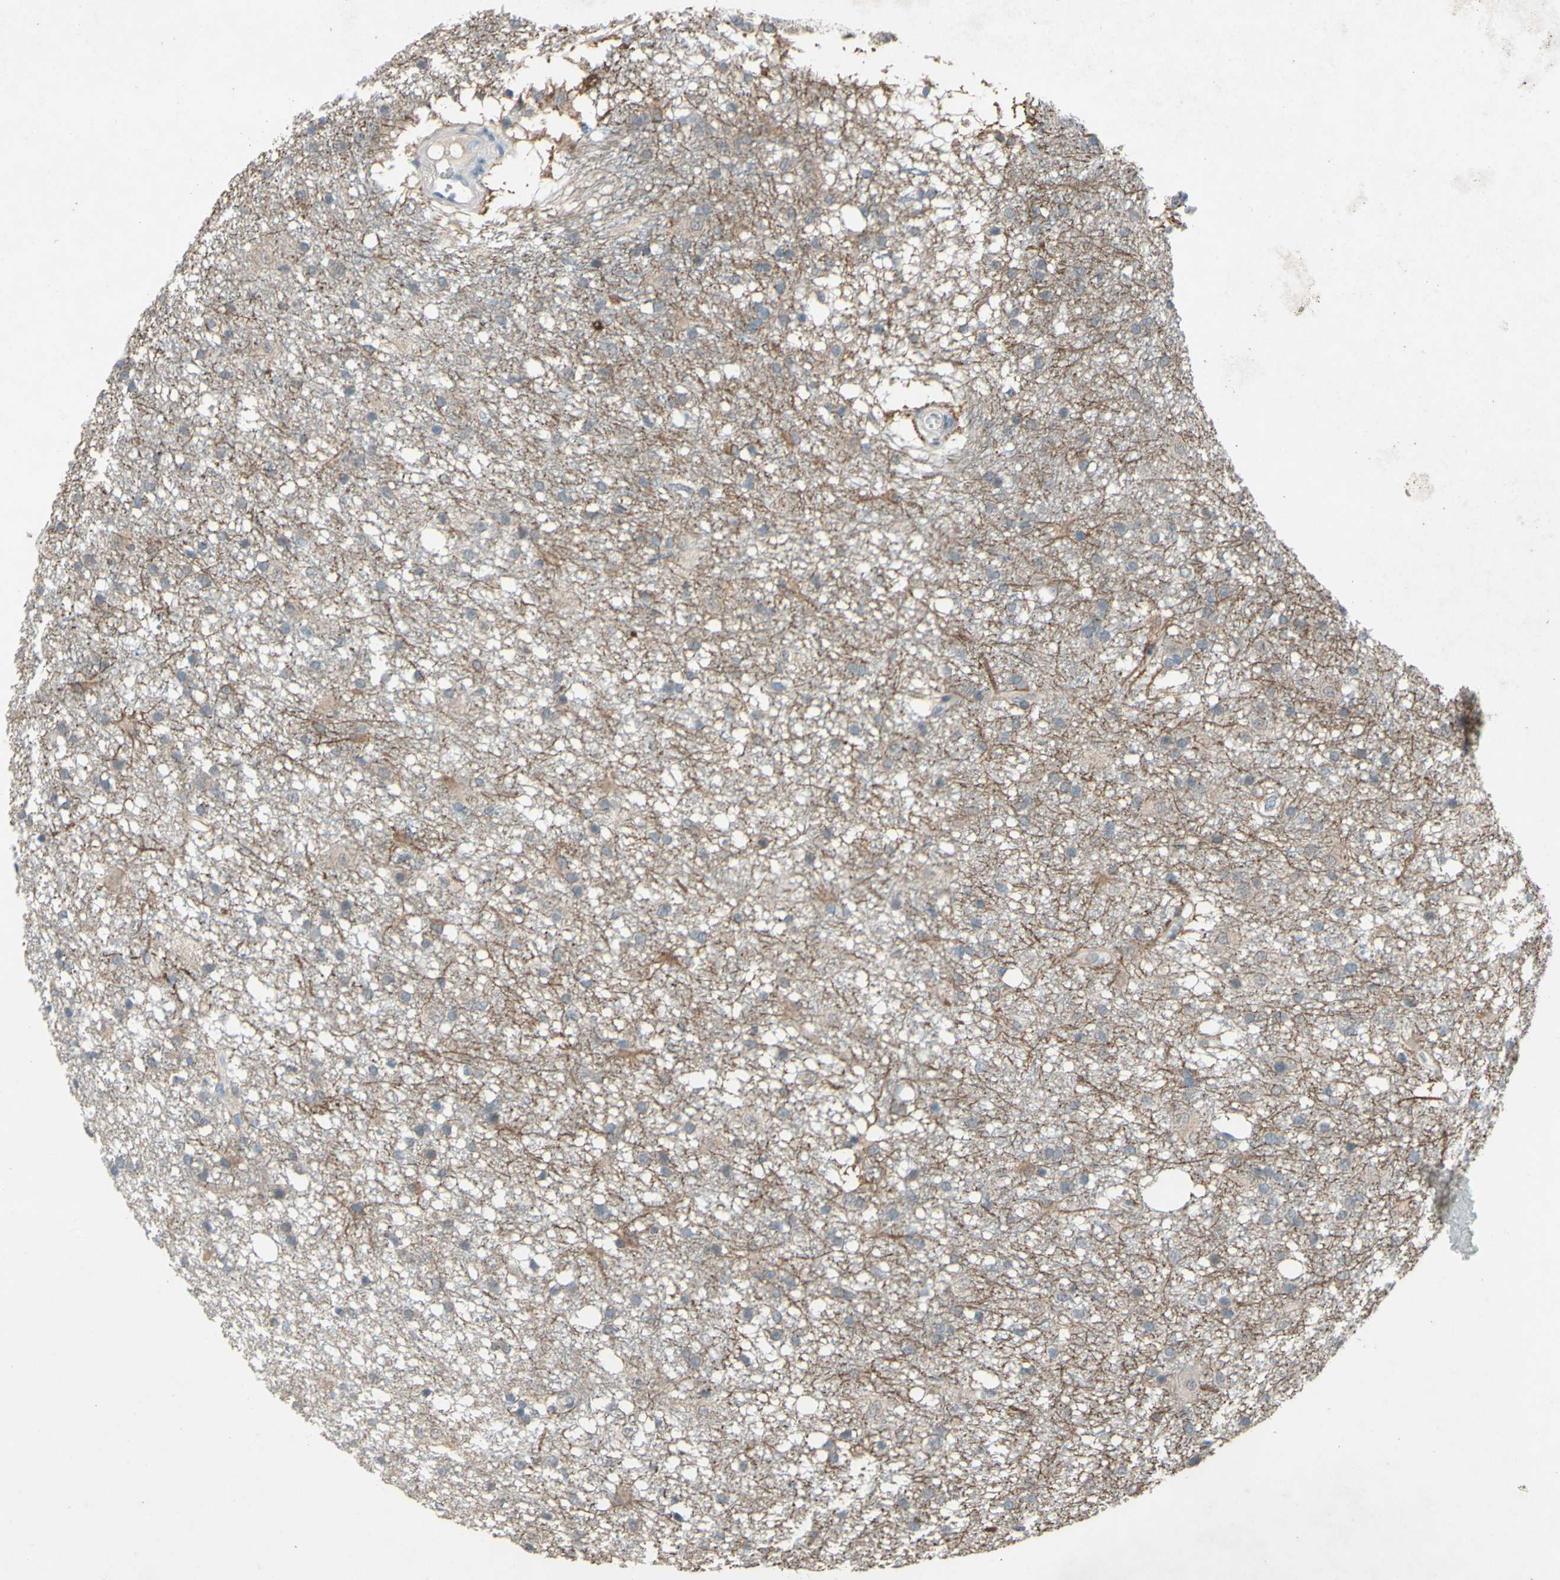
{"staining": {"intensity": "negative", "quantity": "none", "location": "none"}, "tissue": "glioma", "cell_type": "Tumor cells", "image_type": "cancer", "snomed": [{"axis": "morphology", "description": "Glioma, malignant, High grade"}, {"axis": "topography", "description": "Brain"}], "caption": "Tumor cells show no significant protein positivity in glioma. (DAB IHC visualized using brightfield microscopy, high magnification).", "gene": "CDCP1", "patient": {"sex": "female", "age": 59}}